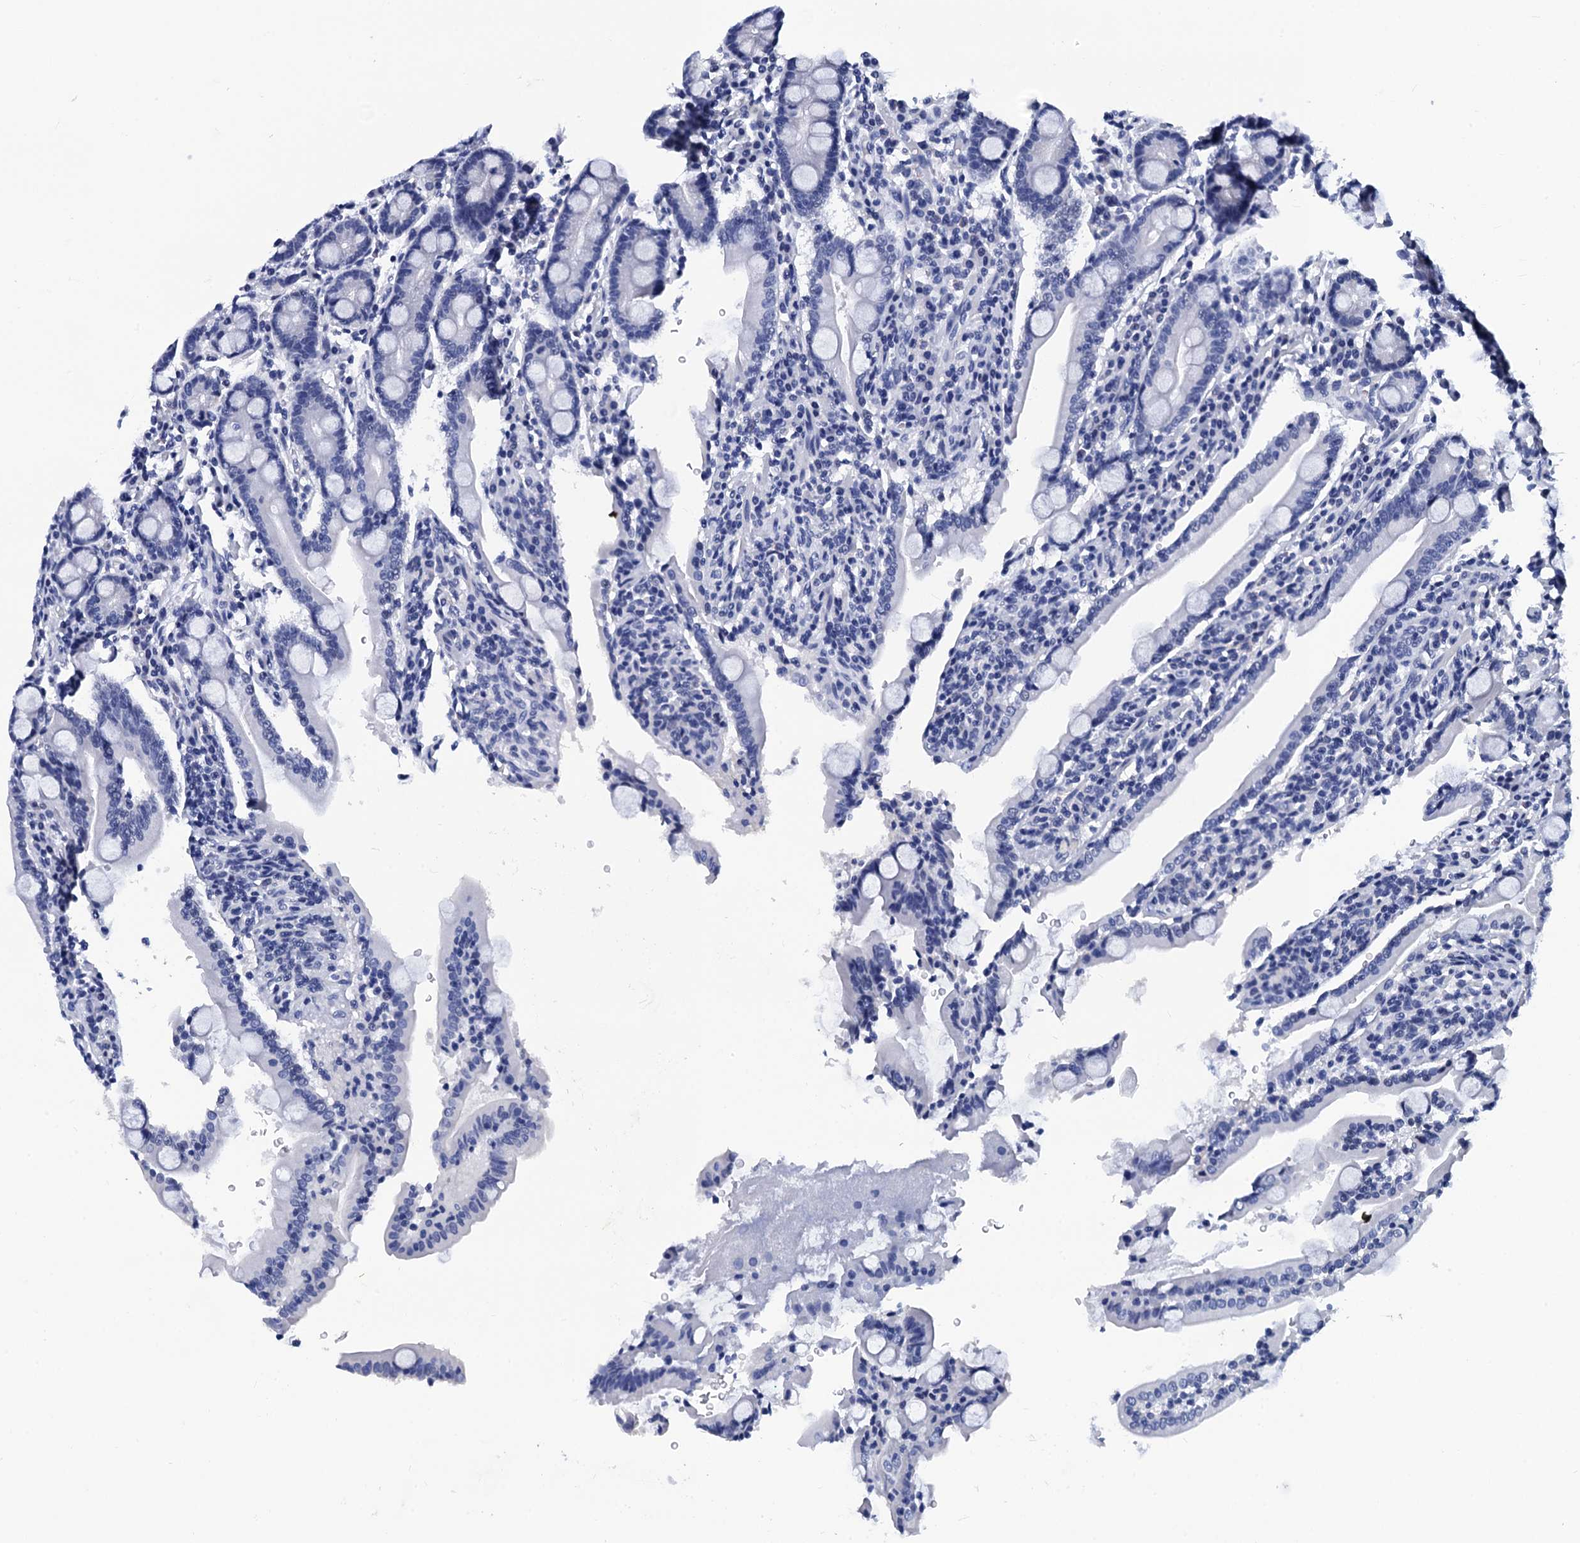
{"staining": {"intensity": "negative", "quantity": "none", "location": "none"}, "tissue": "duodenum", "cell_type": "Glandular cells", "image_type": "normal", "snomed": [{"axis": "morphology", "description": "Normal tissue, NOS"}, {"axis": "topography", "description": "Duodenum"}], "caption": "The micrograph displays no staining of glandular cells in normal duodenum.", "gene": "LRRC30", "patient": {"sex": "male", "age": 35}}